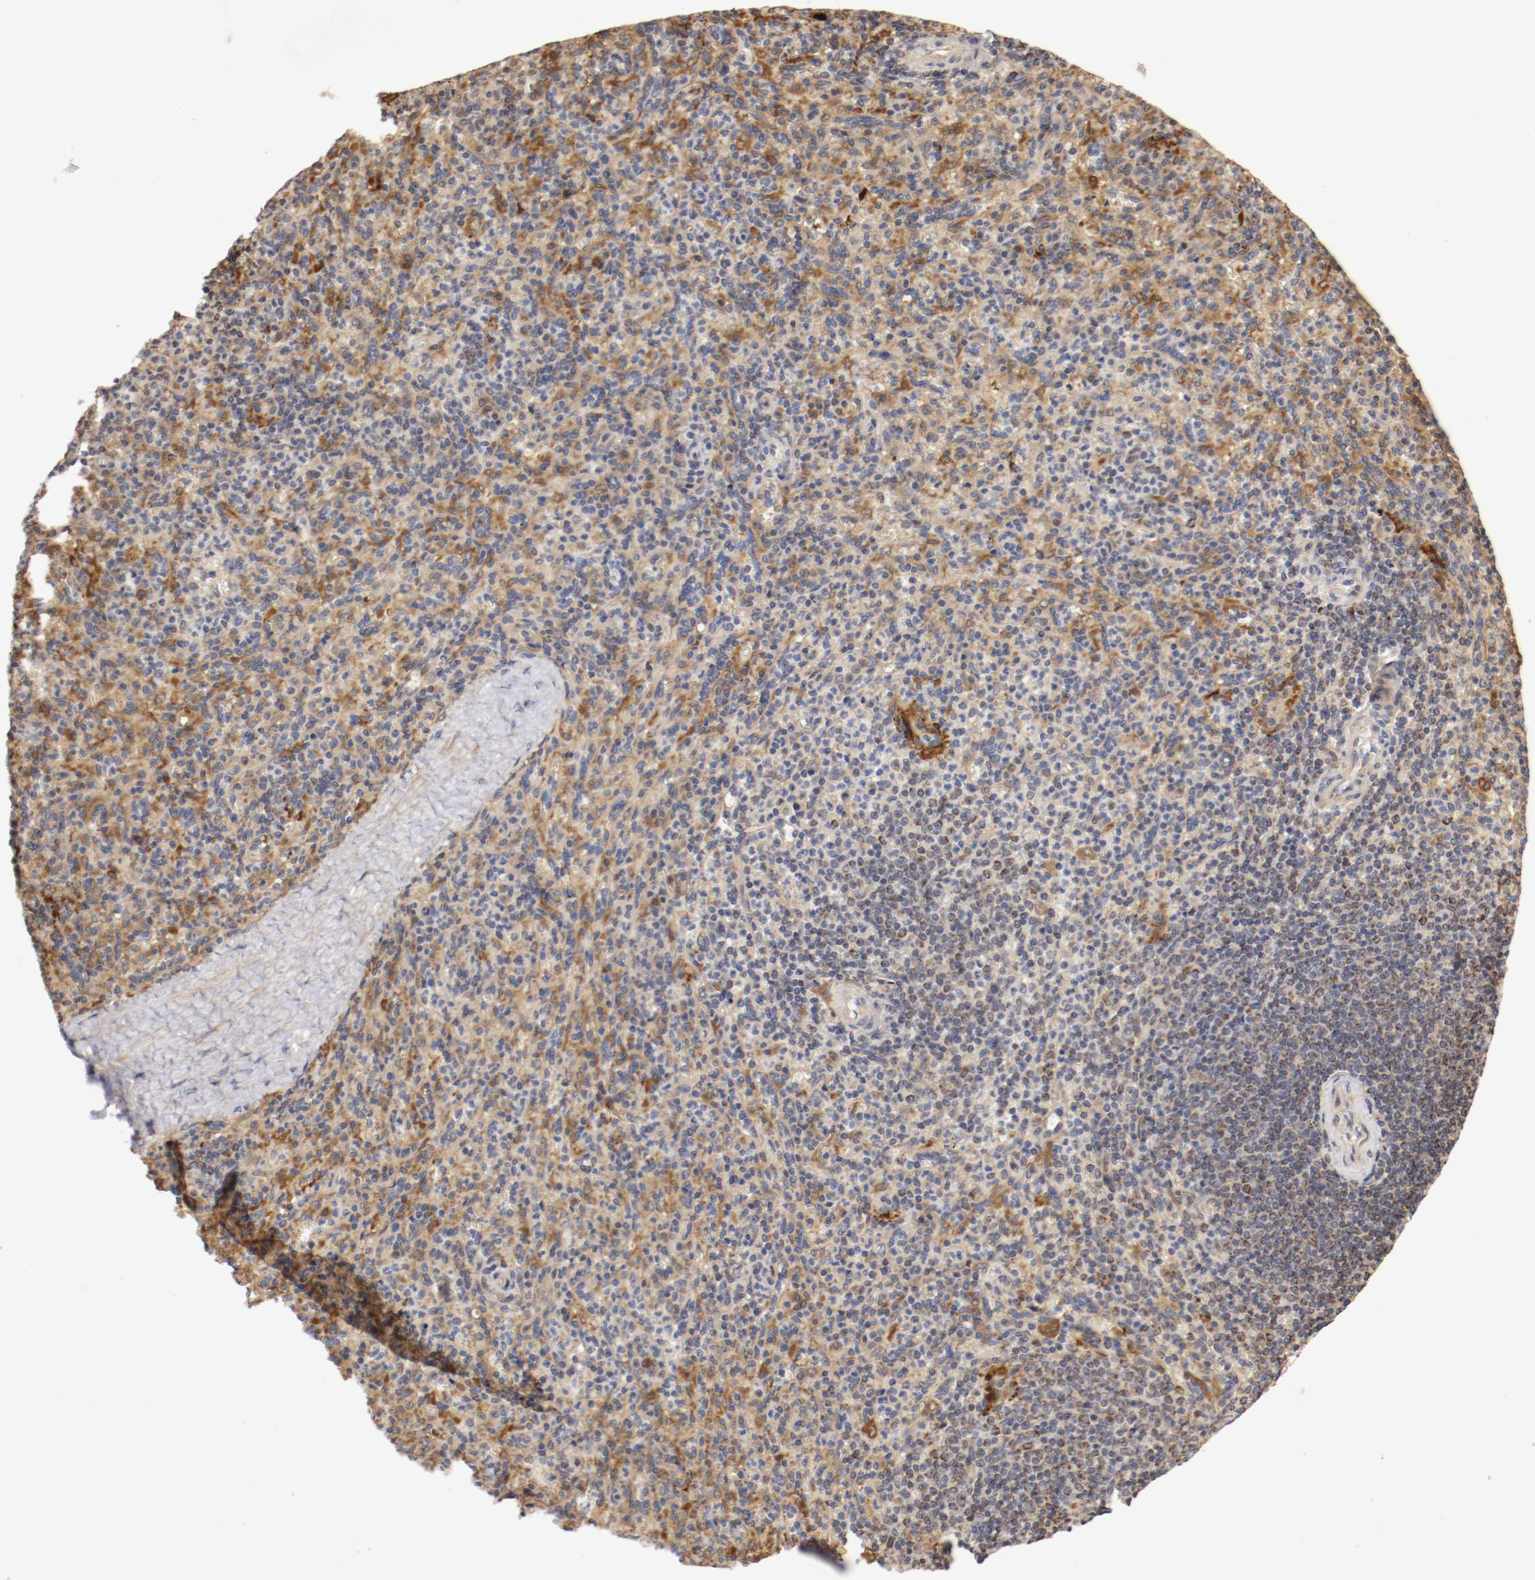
{"staining": {"intensity": "moderate", "quantity": "25%-75%", "location": "cytoplasmic/membranous"}, "tissue": "spleen", "cell_type": "Cells in red pulp", "image_type": "normal", "snomed": [{"axis": "morphology", "description": "Normal tissue, NOS"}, {"axis": "topography", "description": "Spleen"}], "caption": "Immunohistochemistry staining of benign spleen, which demonstrates medium levels of moderate cytoplasmic/membranous staining in approximately 25%-75% of cells in red pulp indicating moderate cytoplasmic/membranous protein positivity. The staining was performed using DAB (3,3'-diaminobenzidine) (brown) for protein detection and nuclei were counterstained in hematoxylin (blue).", "gene": "VEZT", "patient": {"sex": "male", "age": 36}}